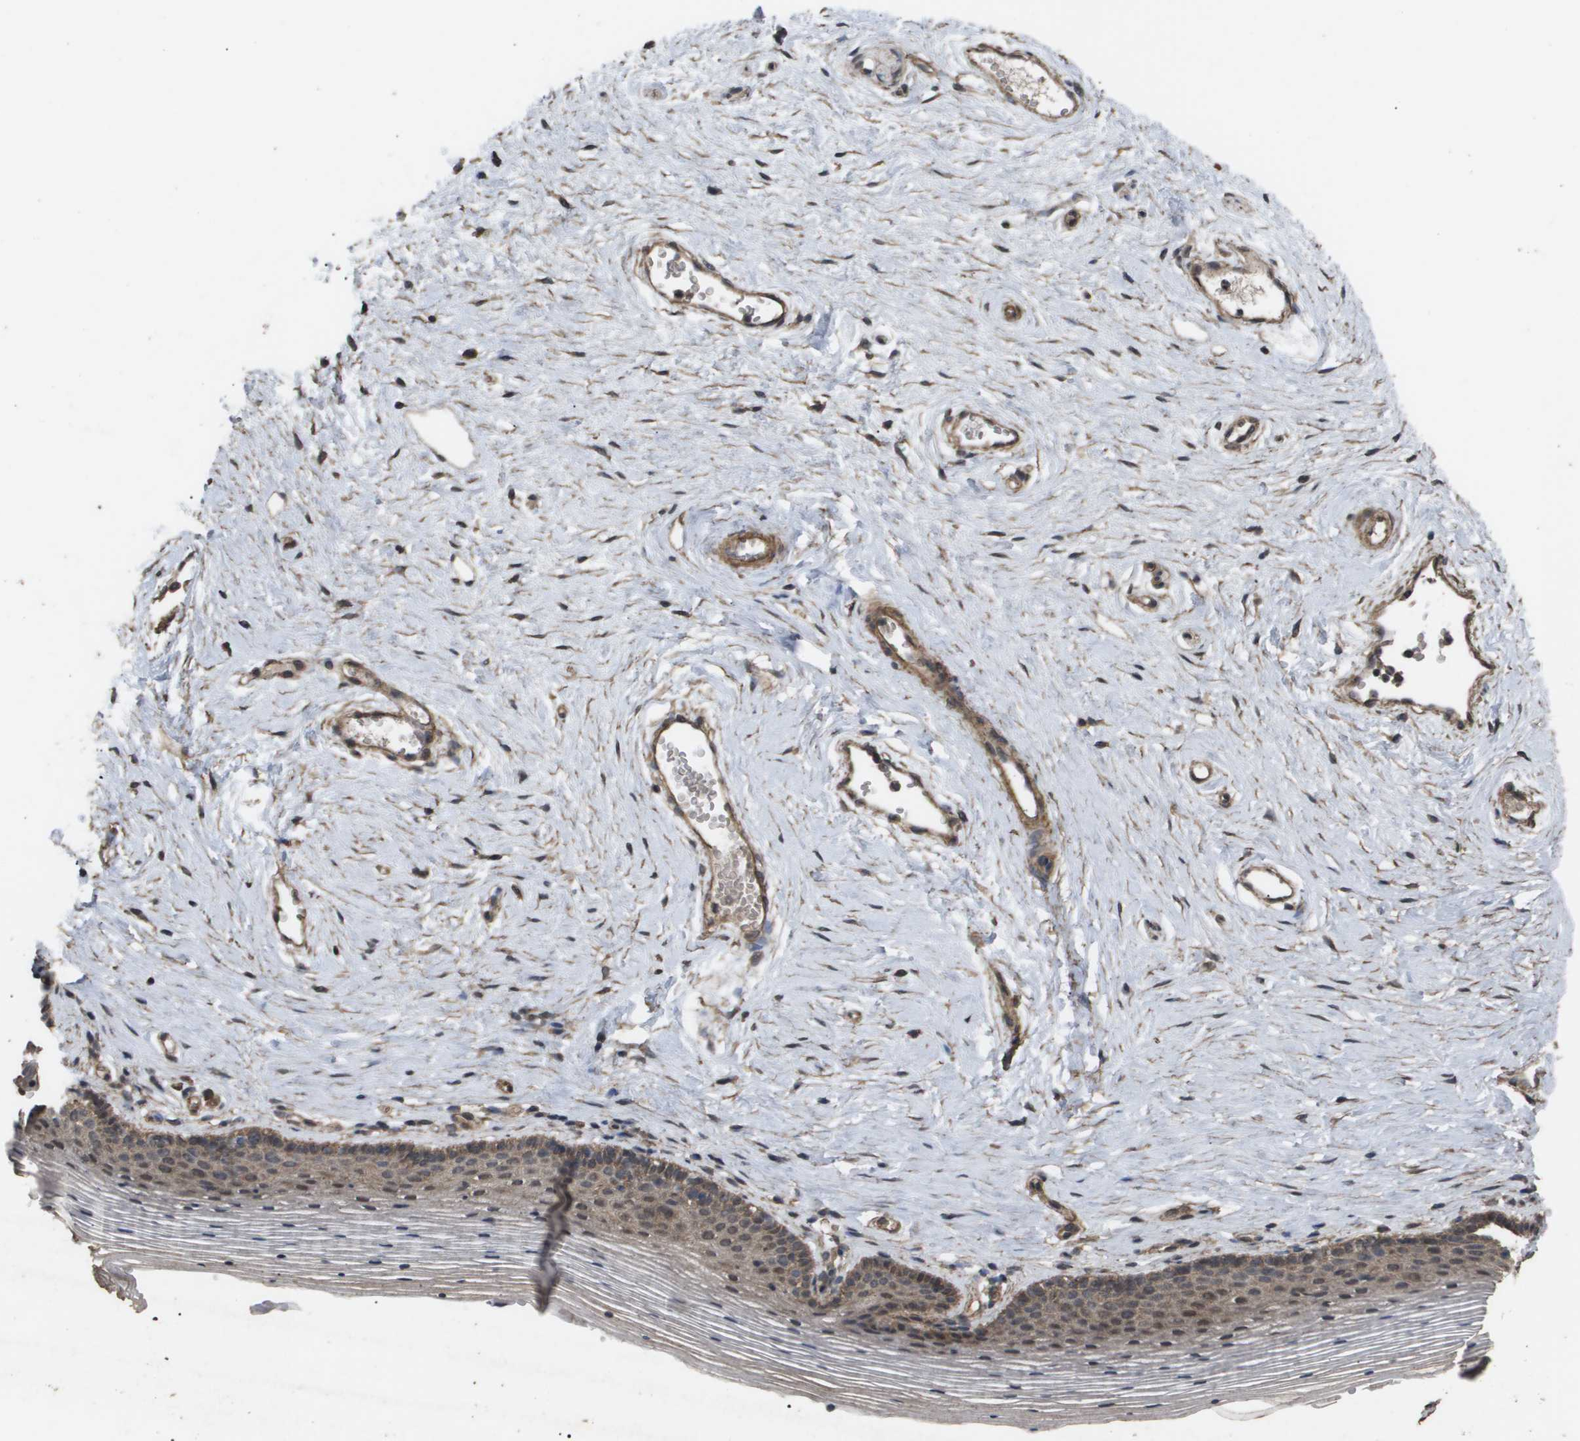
{"staining": {"intensity": "moderate", "quantity": "25%-75%", "location": "cytoplasmic/membranous"}, "tissue": "vagina", "cell_type": "Squamous epithelial cells", "image_type": "normal", "snomed": [{"axis": "morphology", "description": "Normal tissue, NOS"}, {"axis": "topography", "description": "Vagina"}], "caption": "A medium amount of moderate cytoplasmic/membranous positivity is appreciated in about 25%-75% of squamous epithelial cells in benign vagina.", "gene": "CUL5", "patient": {"sex": "female", "age": 32}}